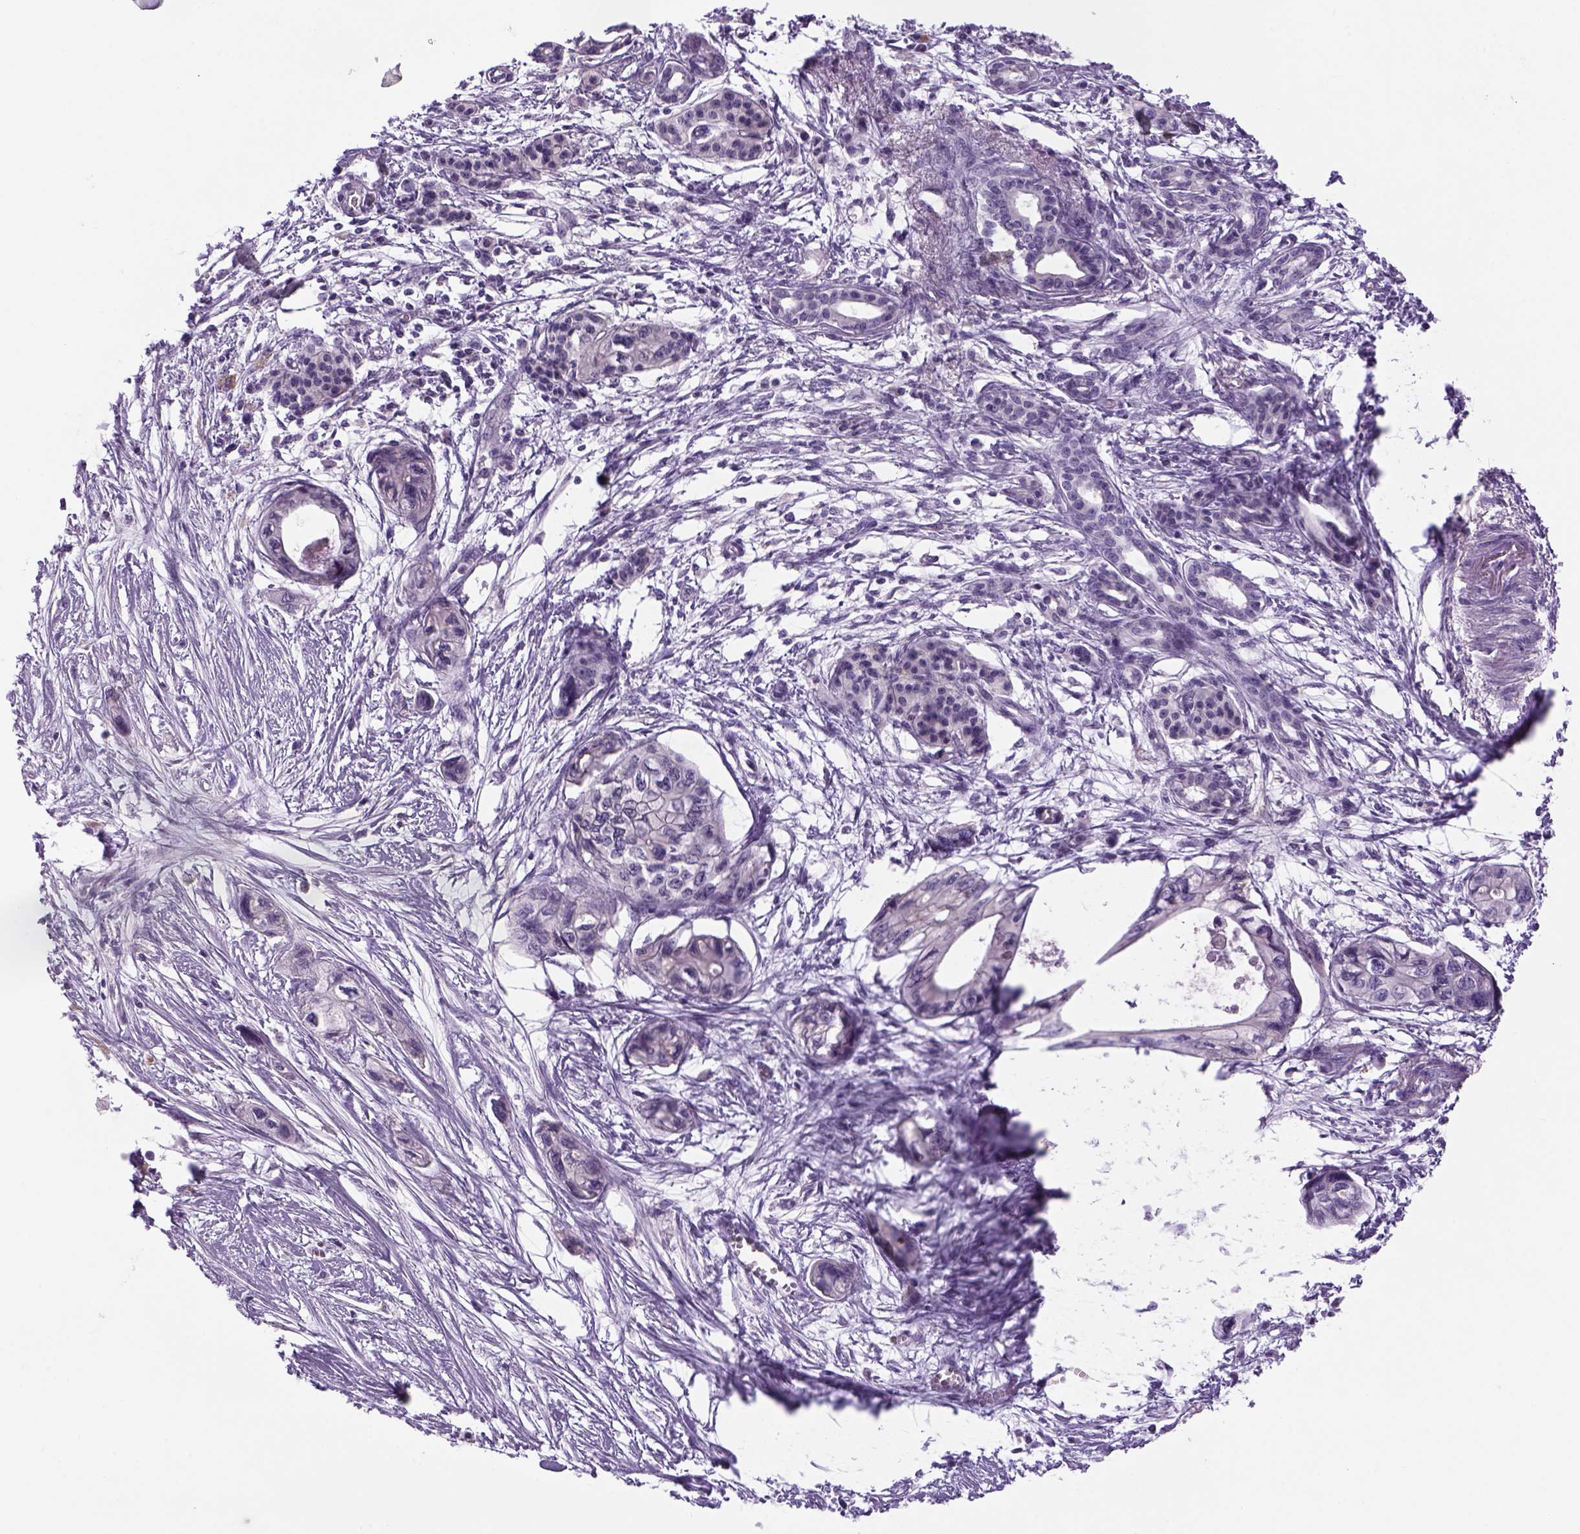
{"staining": {"intensity": "negative", "quantity": "none", "location": "none"}, "tissue": "pancreatic cancer", "cell_type": "Tumor cells", "image_type": "cancer", "snomed": [{"axis": "morphology", "description": "Adenocarcinoma, NOS"}, {"axis": "topography", "description": "Pancreas"}], "caption": "Pancreatic cancer (adenocarcinoma) stained for a protein using immunohistochemistry (IHC) demonstrates no positivity tumor cells.", "gene": "DBH", "patient": {"sex": "female", "age": 76}}